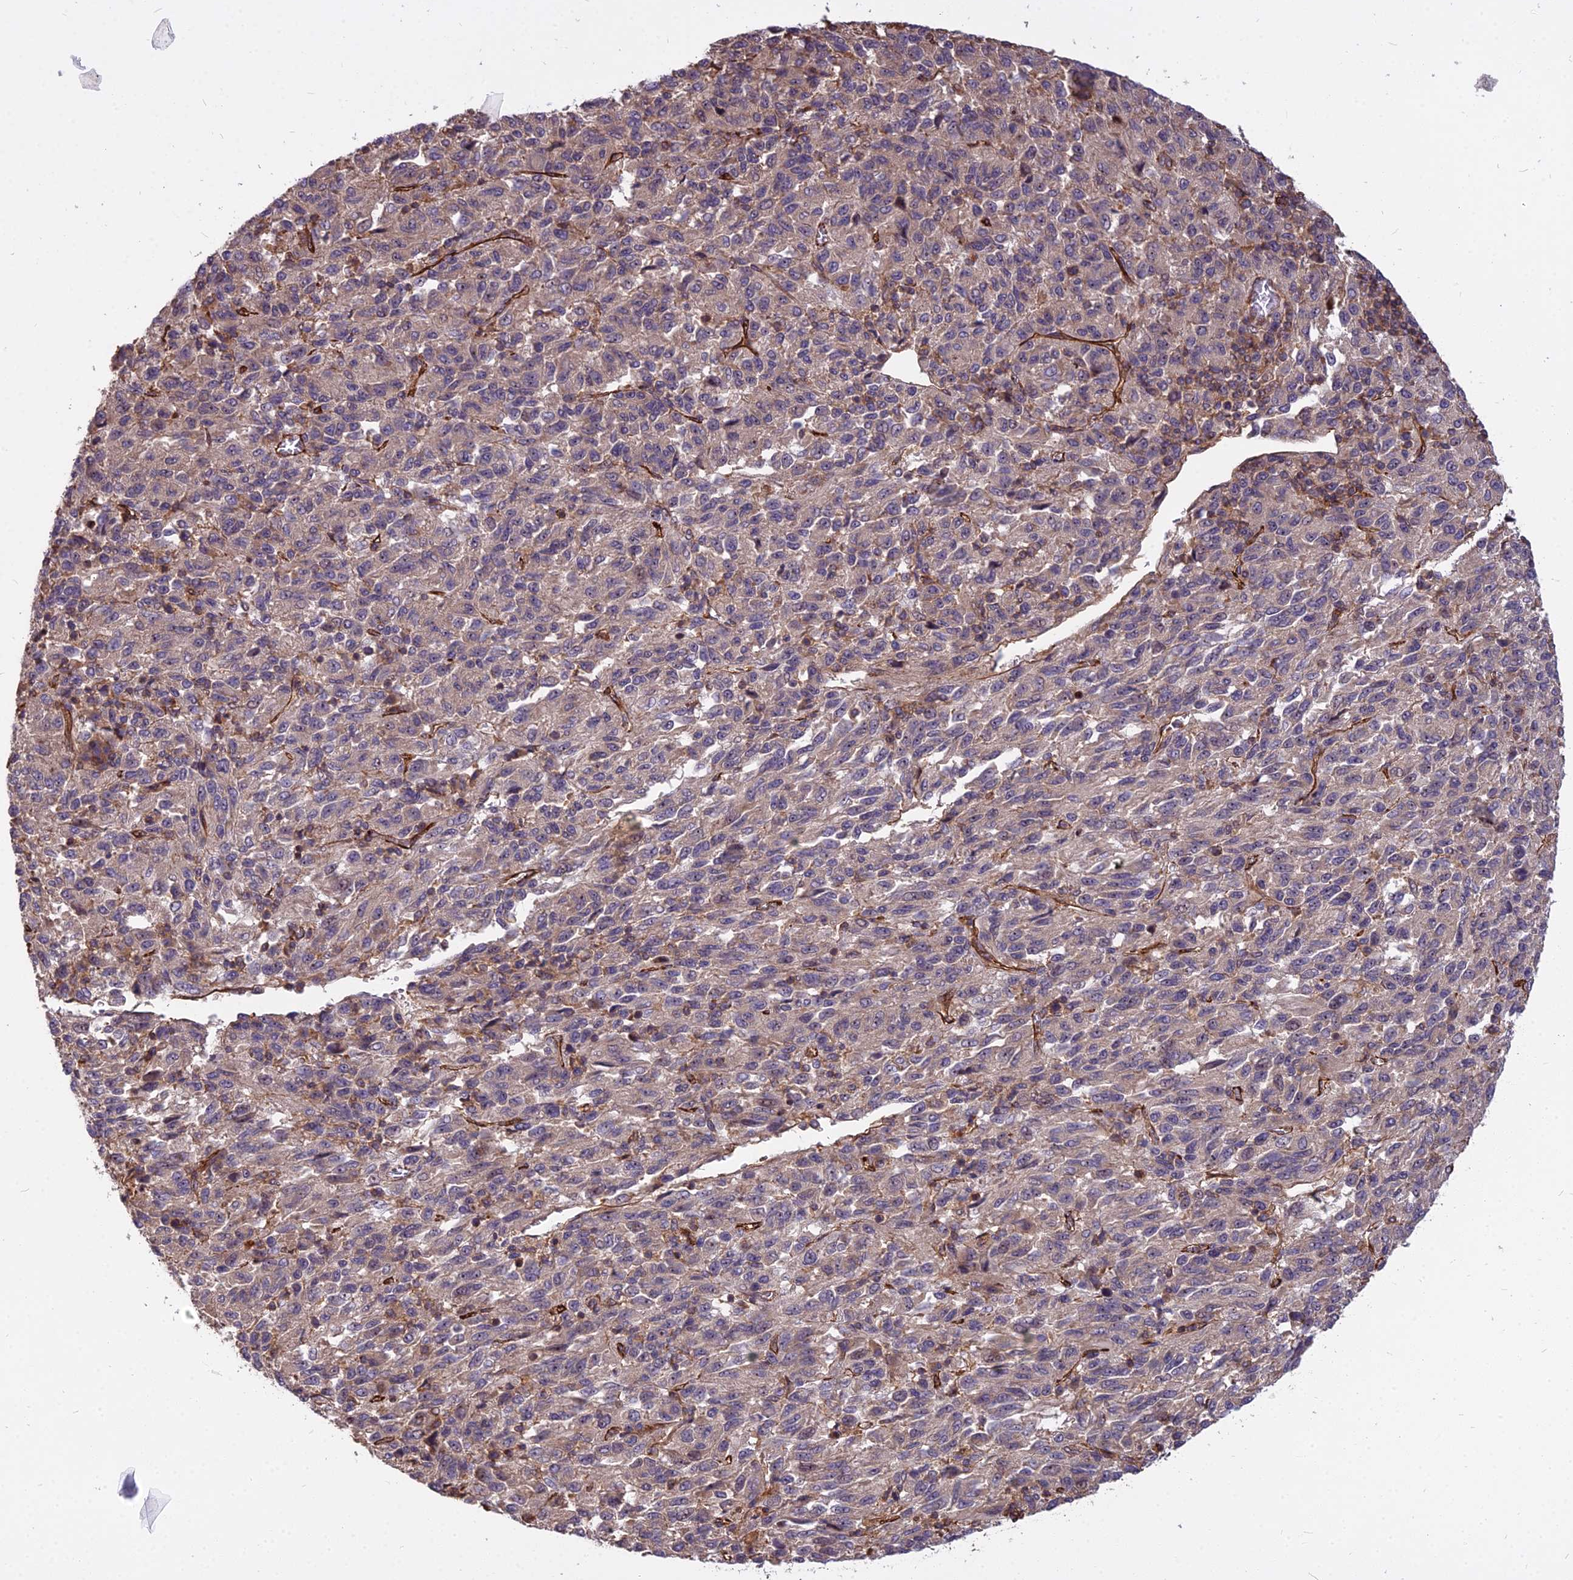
{"staining": {"intensity": "weak", "quantity": "25%-75%", "location": "cytoplasmic/membranous"}, "tissue": "melanoma", "cell_type": "Tumor cells", "image_type": "cancer", "snomed": [{"axis": "morphology", "description": "Malignant melanoma, Metastatic site"}, {"axis": "topography", "description": "Lung"}], "caption": "An image of melanoma stained for a protein shows weak cytoplasmic/membranous brown staining in tumor cells.", "gene": "TCEA3", "patient": {"sex": "male", "age": 64}}